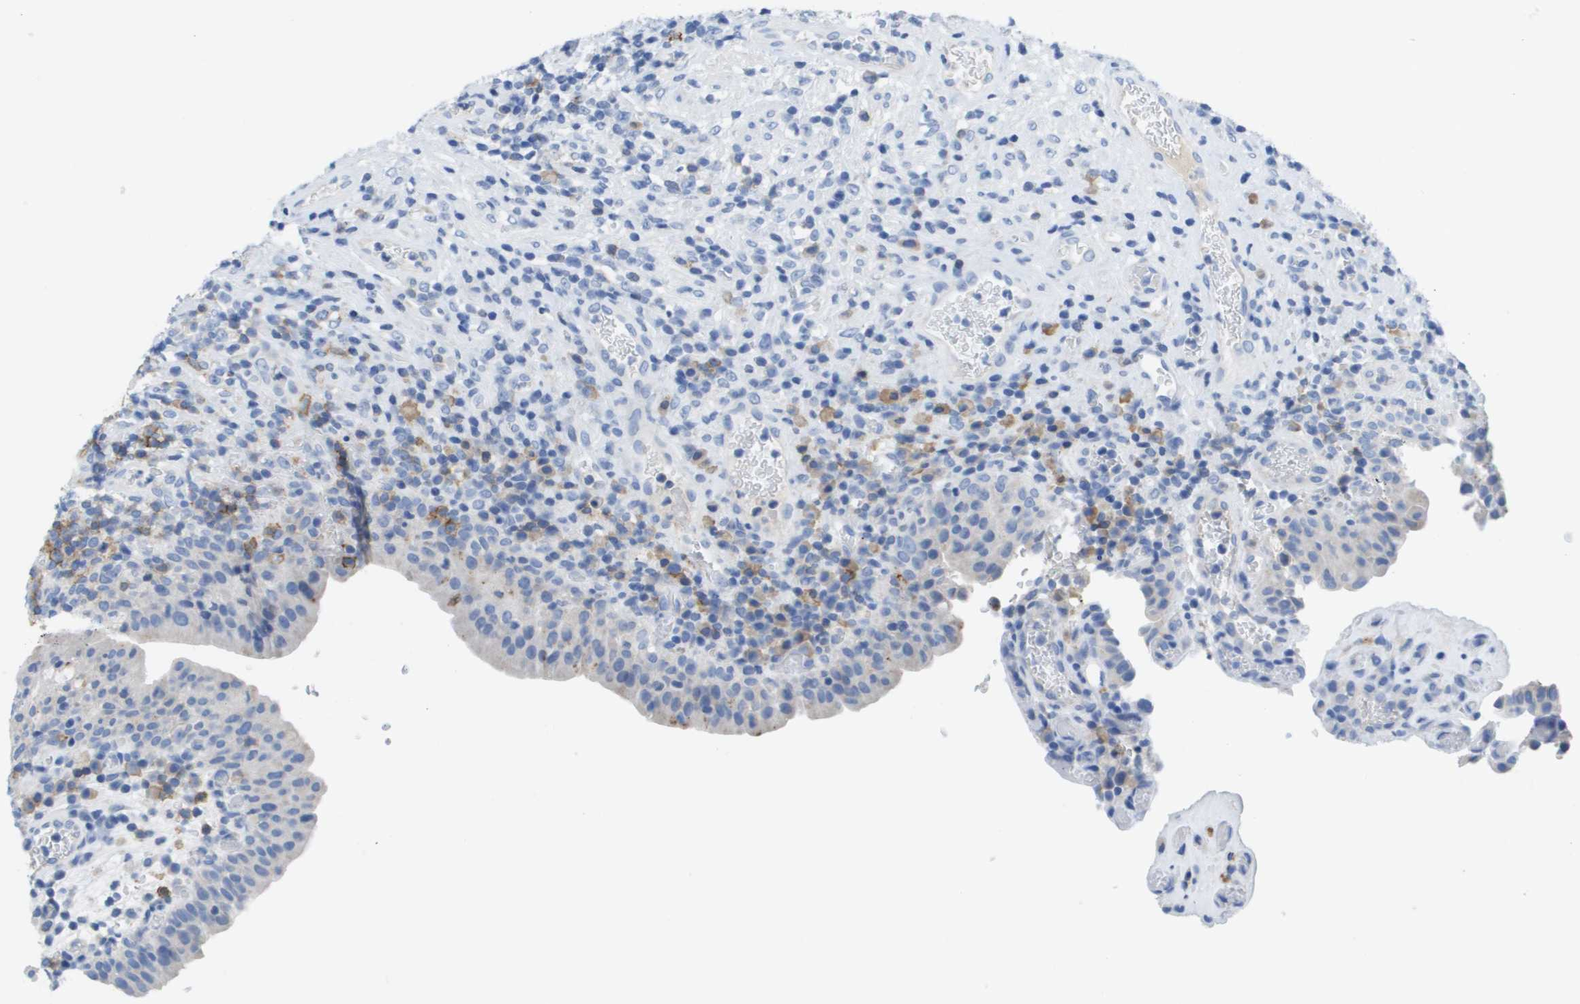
{"staining": {"intensity": "negative", "quantity": "none", "location": "none"}, "tissue": "urothelial cancer", "cell_type": "Tumor cells", "image_type": "cancer", "snomed": [{"axis": "morphology", "description": "Urothelial carcinoma, Low grade"}, {"axis": "topography", "description": "Urinary bladder"}], "caption": "IHC photomicrograph of human urothelial carcinoma (low-grade) stained for a protein (brown), which demonstrates no expression in tumor cells.", "gene": "MS4A1", "patient": {"sex": "female", "age": 75}}